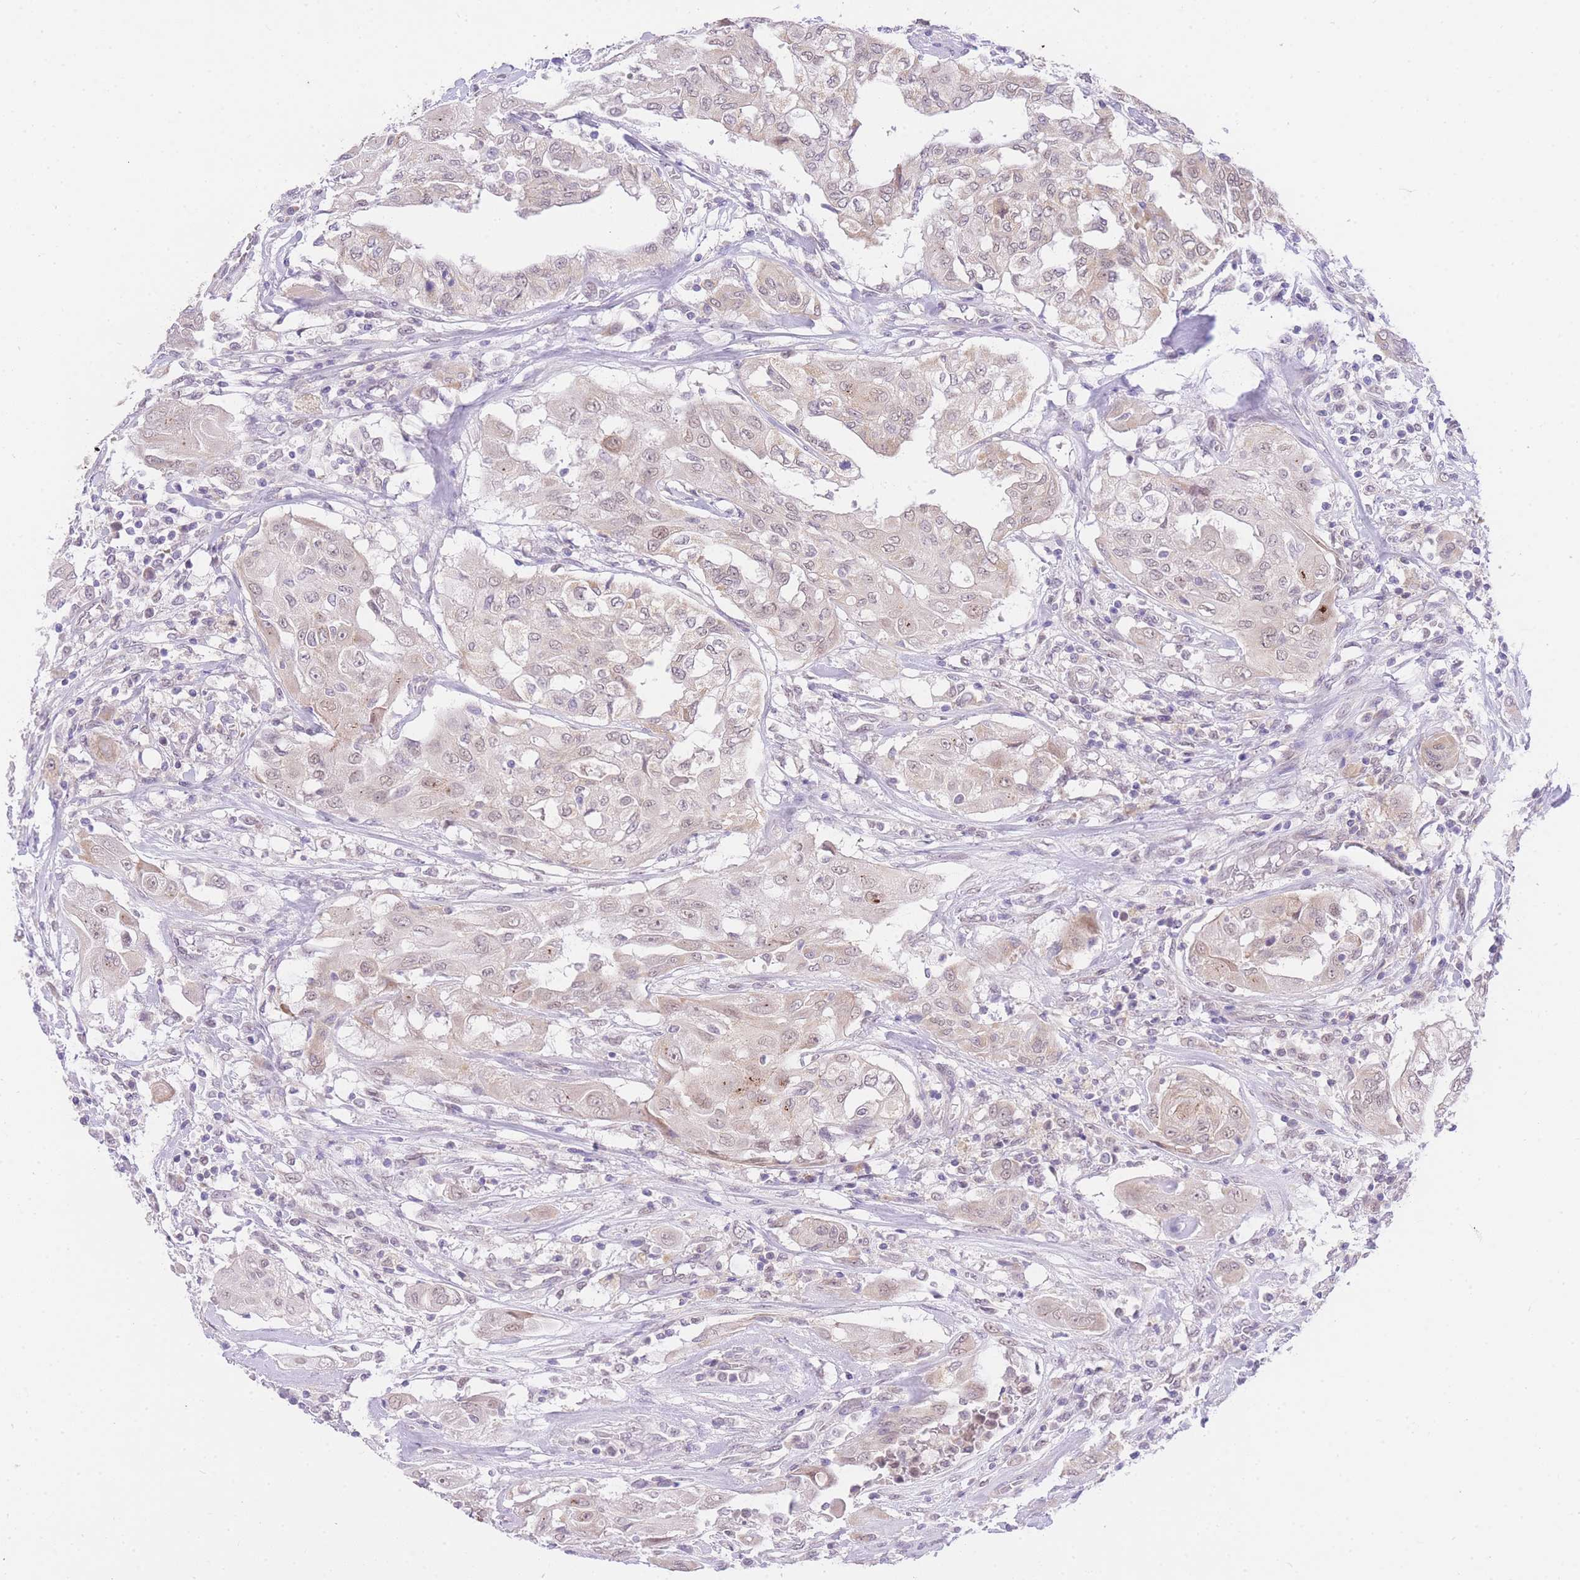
{"staining": {"intensity": "weak", "quantity": "25%-75%", "location": "nuclear"}, "tissue": "thyroid cancer", "cell_type": "Tumor cells", "image_type": "cancer", "snomed": [{"axis": "morphology", "description": "Papillary adenocarcinoma, NOS"}, {"axis": "topography", "description": "Thyroid gland"}], "caption": "About 25%-75% of tumor cells in thyroid cancer (papillary adenocarcinoma) demonstrate weak nuclear protein expression as visualized by brown immunohistochemical staining.", "gene": "UBXN7", "patient": {"sex": "female", "age": 59}}